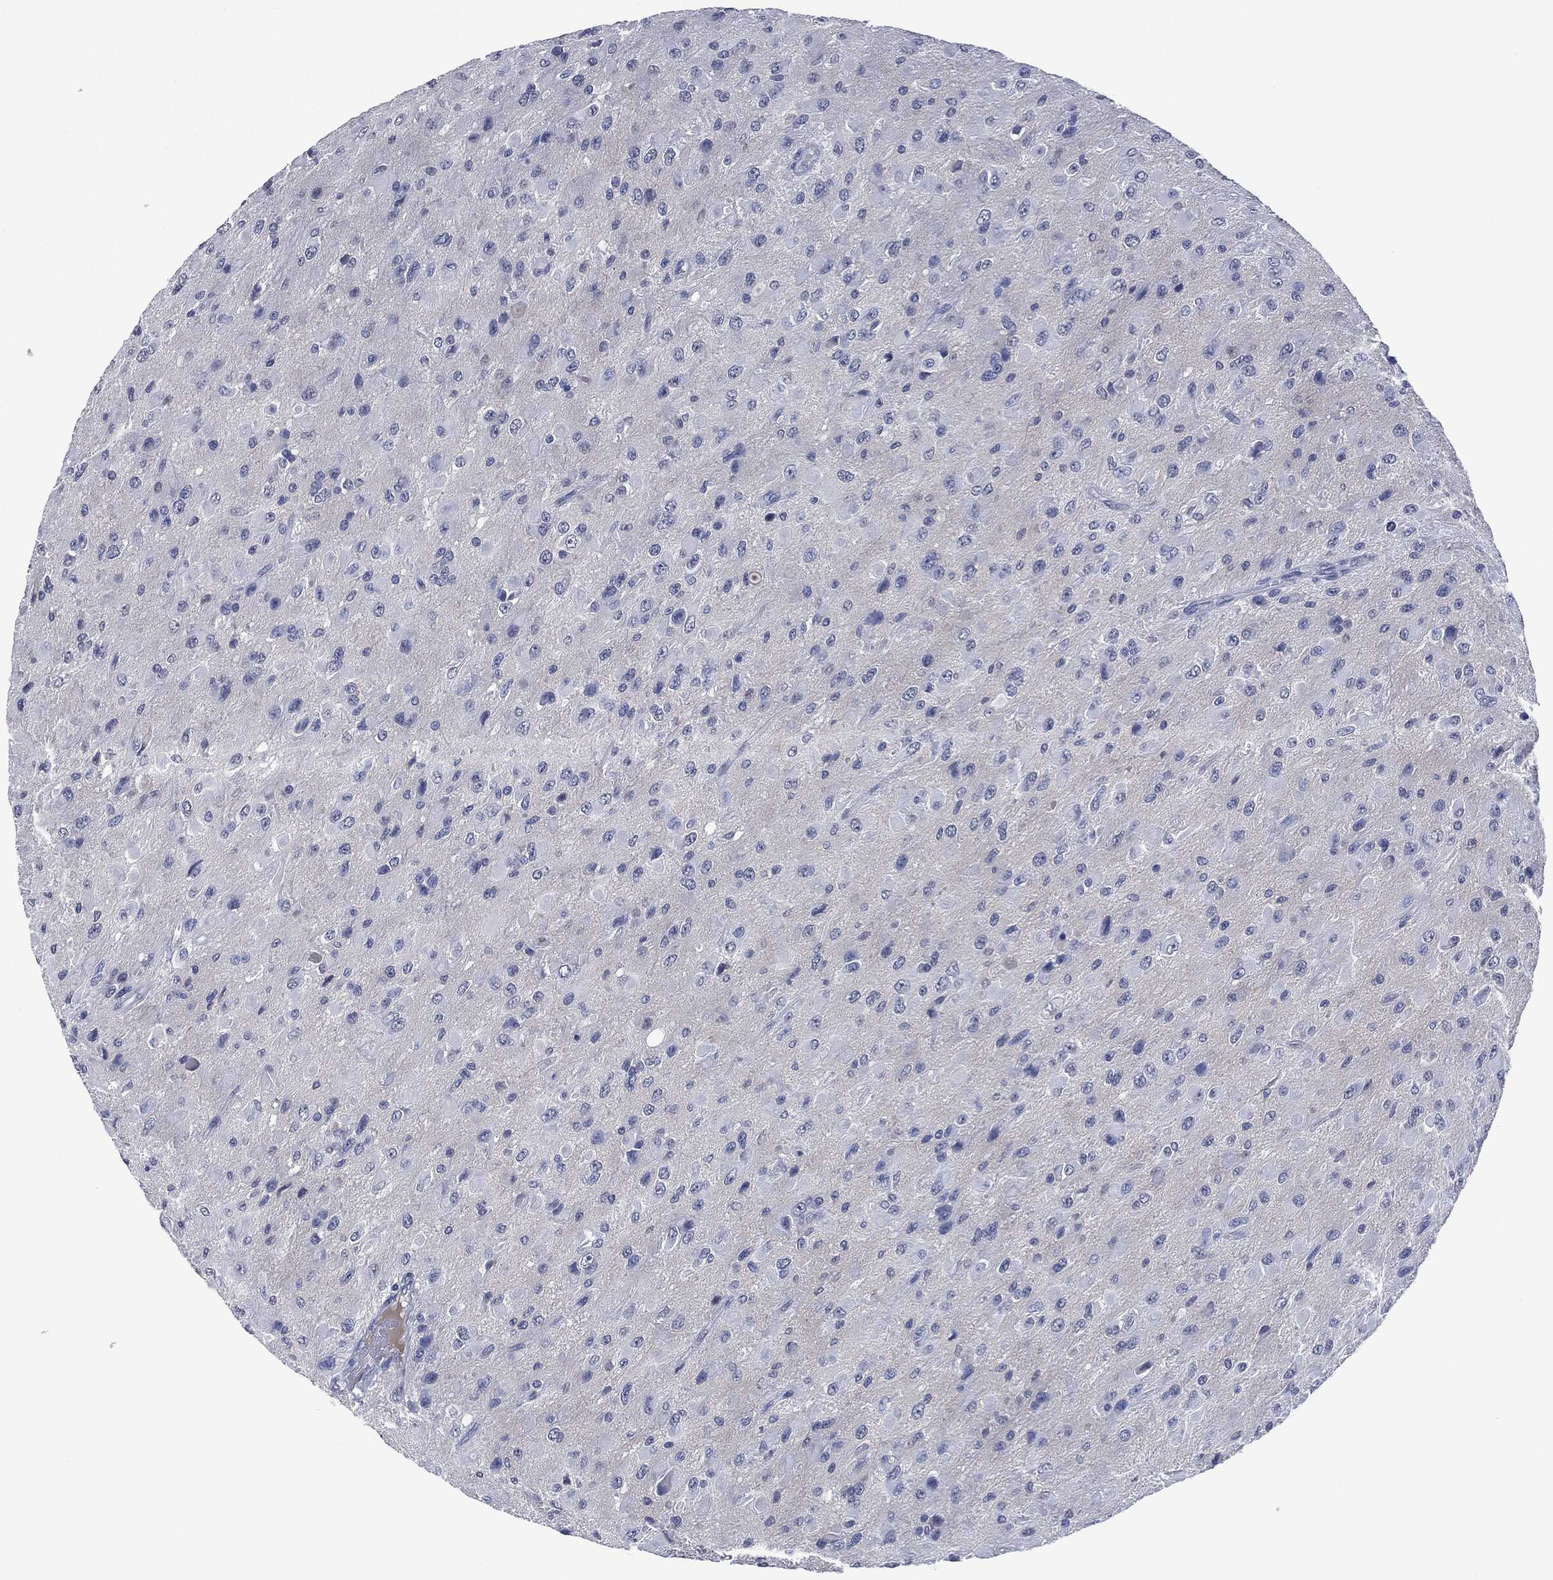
{"staining": {"intensity": "negative", "quantity": "none", "location": "none"}, "tissue": "glioma", "cell_type": "Tumor cells", "image_type": "cancer", "snomed": [{"axis": "morphology", "description": "Glioma, malignant, High grade"}, {"axis": "topography", "description": "Cerebral cortex"}], "caption": "Tumor cells show no significant protein positivity in glioma.", "gene": "SIGLEC7", "patient": {"sex": "male", "age": 35}}